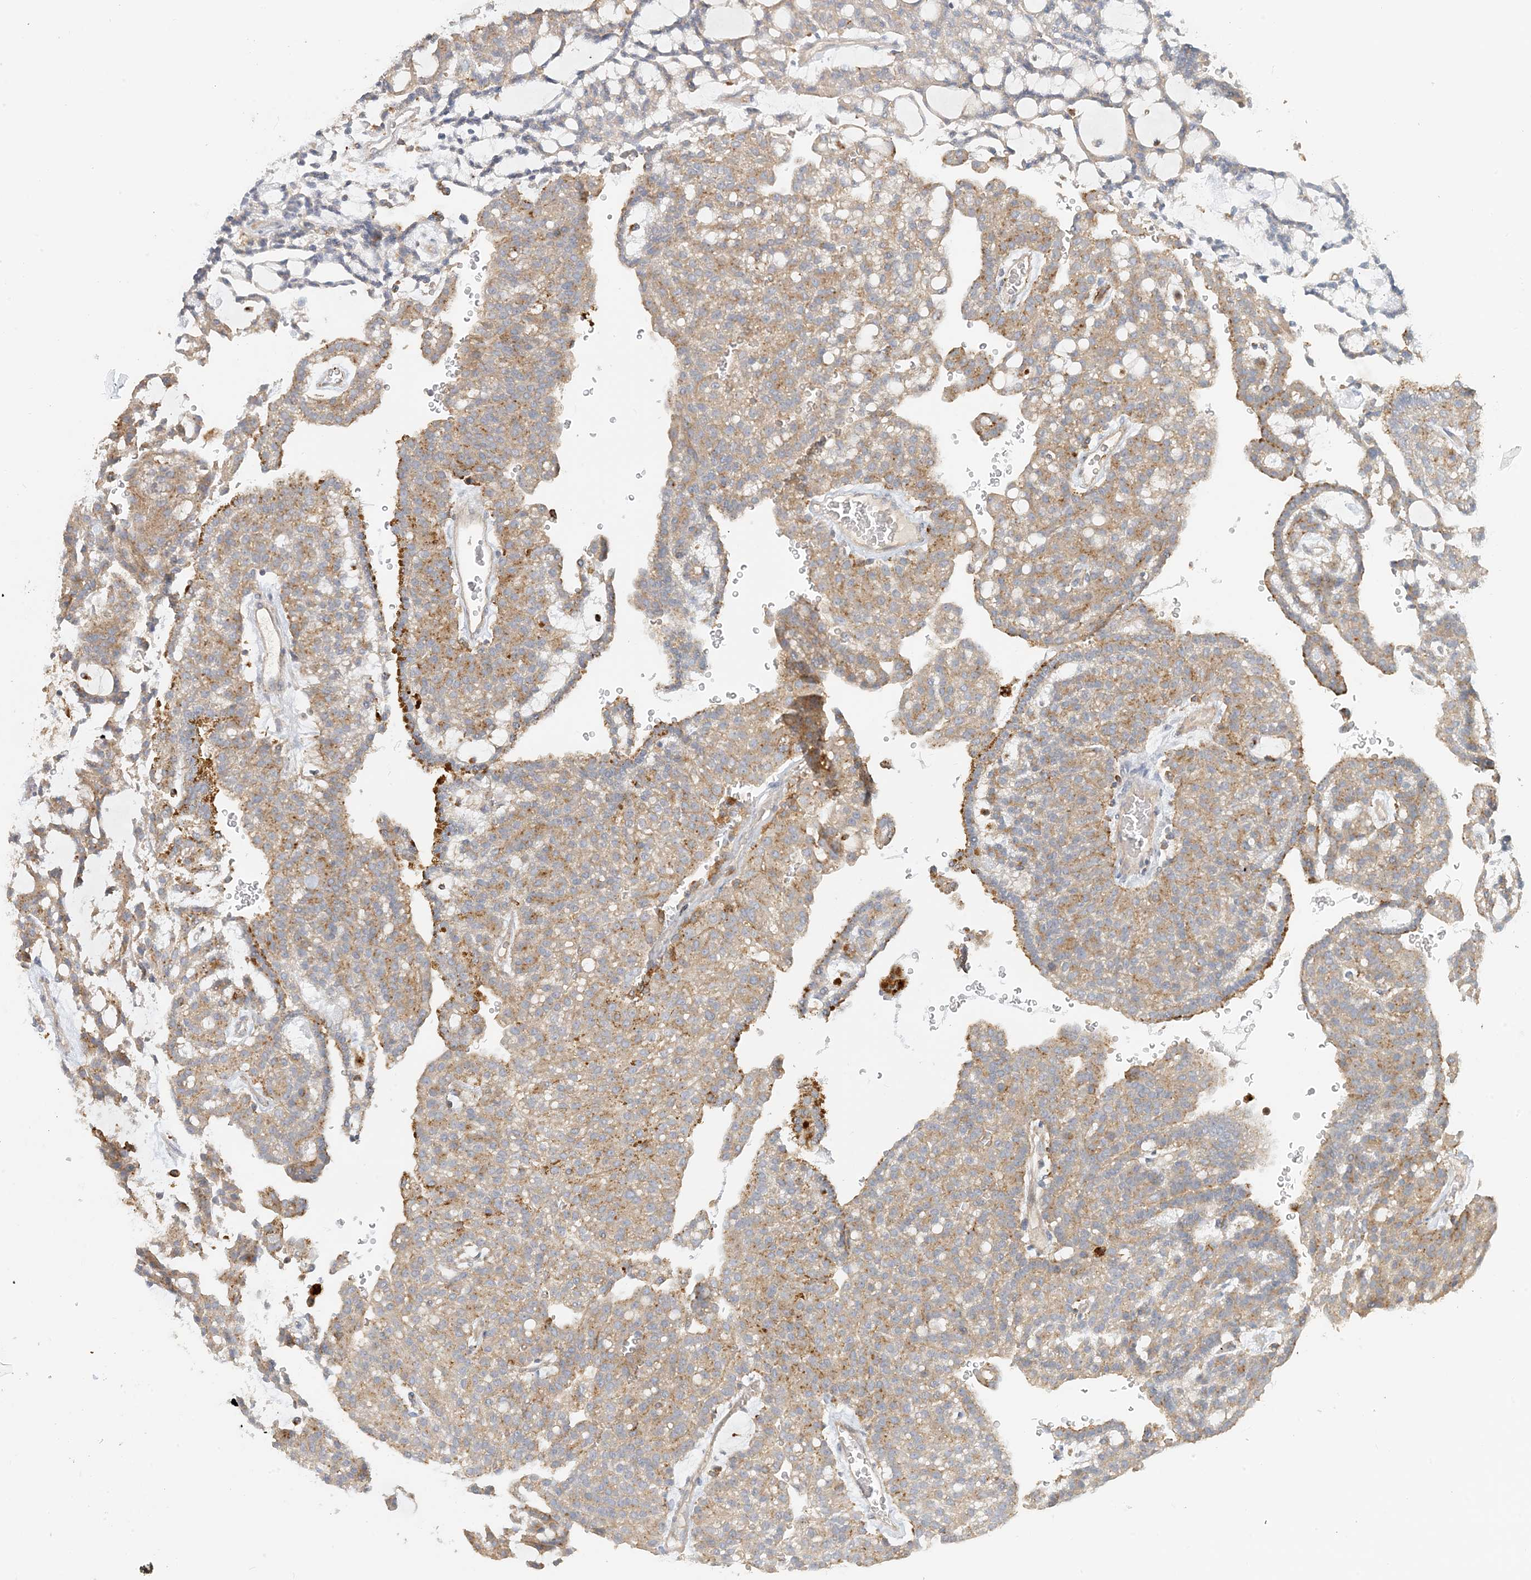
{"staining": {"intensity": "weak", "quantity": ">75%", "location": "cytoplasmic/membranous"}, "tissue": "renal cancer", "cell_type": "Tumor cells", "image_type": "cancer", "snomed": [{"axis": "morphology", "description": "Adenocarcinoma, NOS"}, {"axis": "topography", "description": "Kidney"}], "caption": "Brown immunohistochemical staining in renal adenocarcinoma demonstrates weak cytoplasmic/membranous staining in approximately >75% of tumor cells. The staining was performed using DAB, with brown indicating positive protein expression. Nuclei are stained blue with hematoxylin.", "gene": "SPPL2A", "patient": {"sex": "male", "age": 63}}